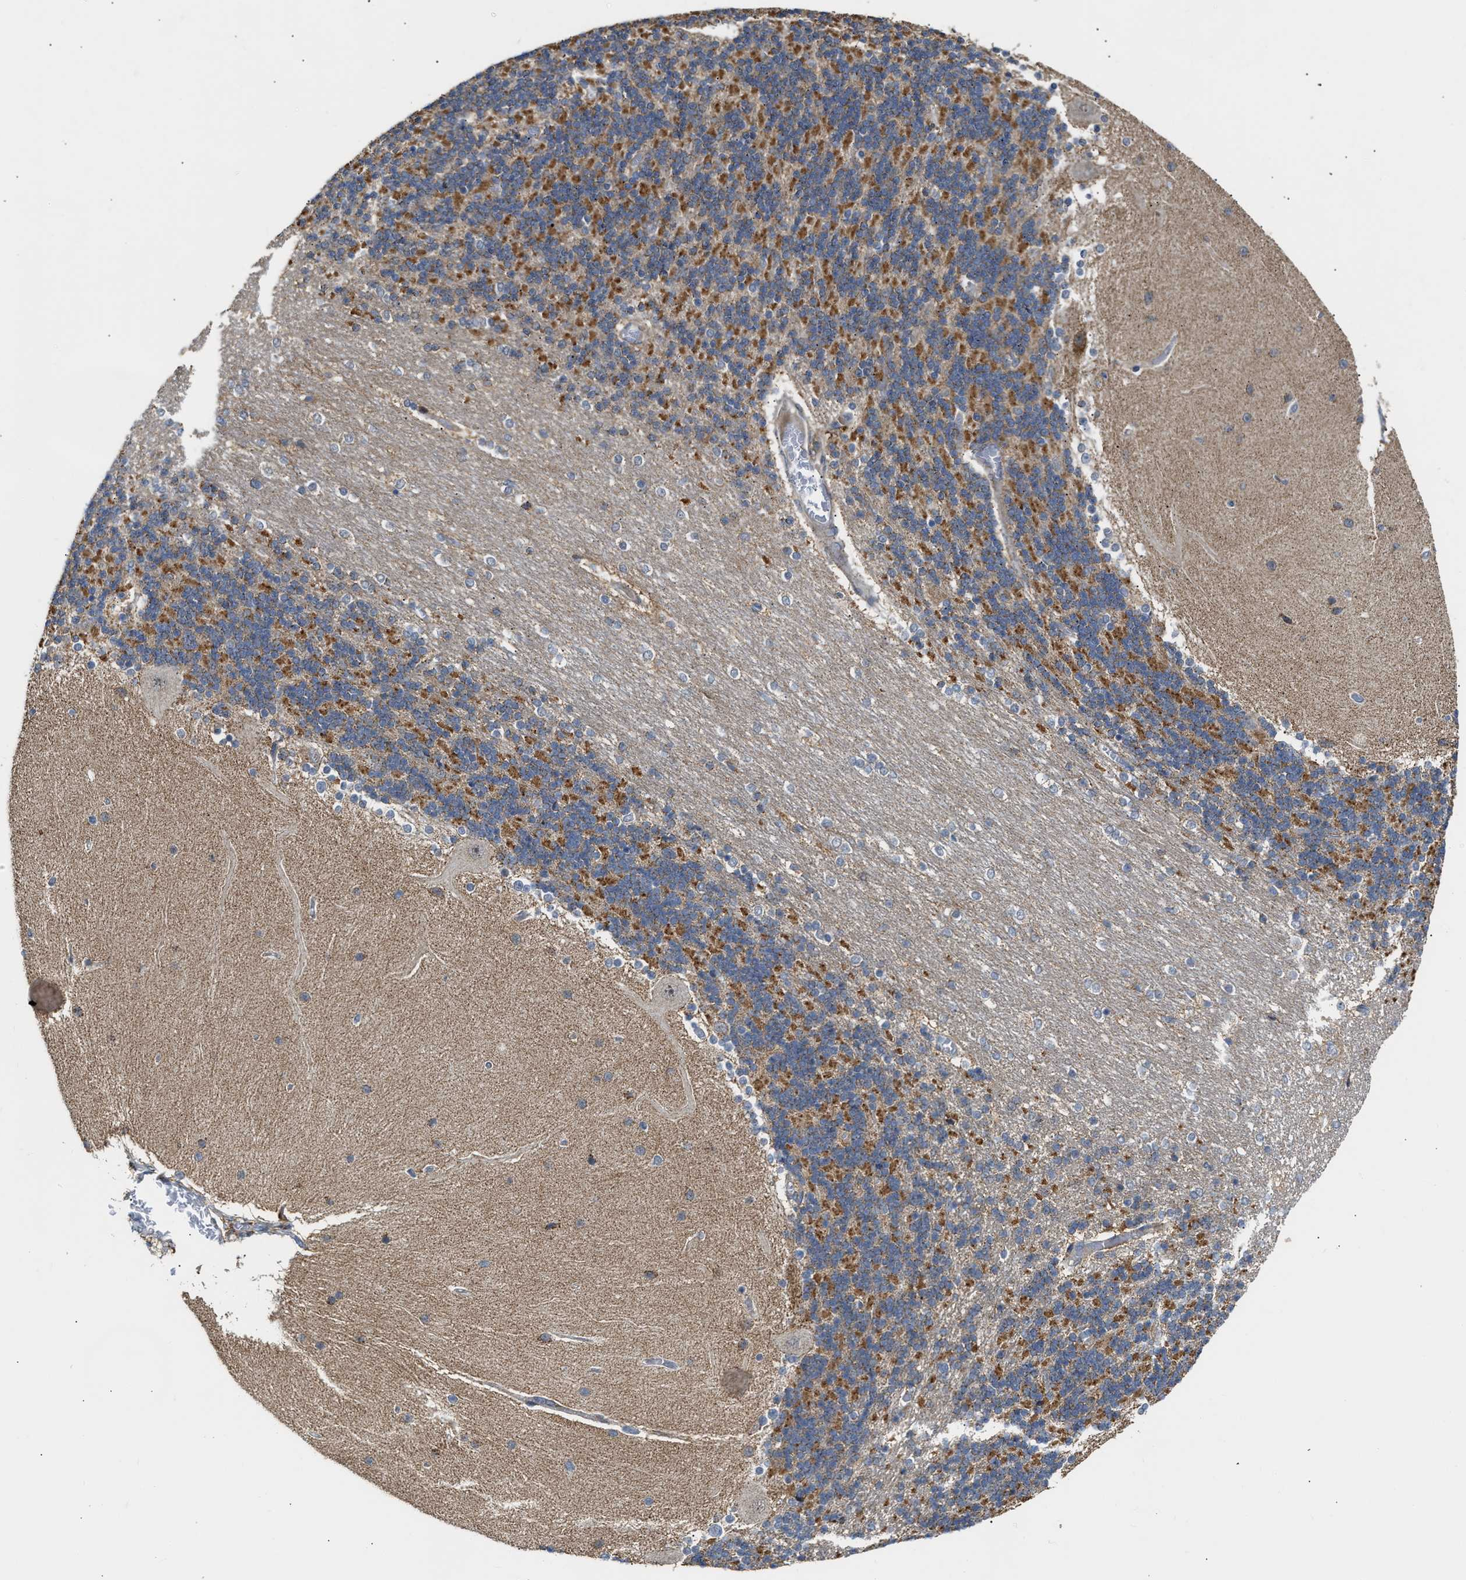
{"staining": {"intensity": "moderate", "quantity": "25%-75%", "location": "cytoplasmic/membranous"}, "tissue": "cerebellum", "cell_type": "Cells in granular layer", "image_type": "normal", "snomed": [{"axis": "morphology", "description": "Normal tissue, NOS"}, {"axis": "topography", "description": "Cerebellum"}], "caption": "A micrograph of cerebellum stained for a protein displays moderate cytoplasmic/membranous brown staining in cells in granular layer. (brown staining indicates protein expression, while blue staining denotes nuclei).", "gene": "DEPTOR", "patient": {"sex": "female", "age": 54}}